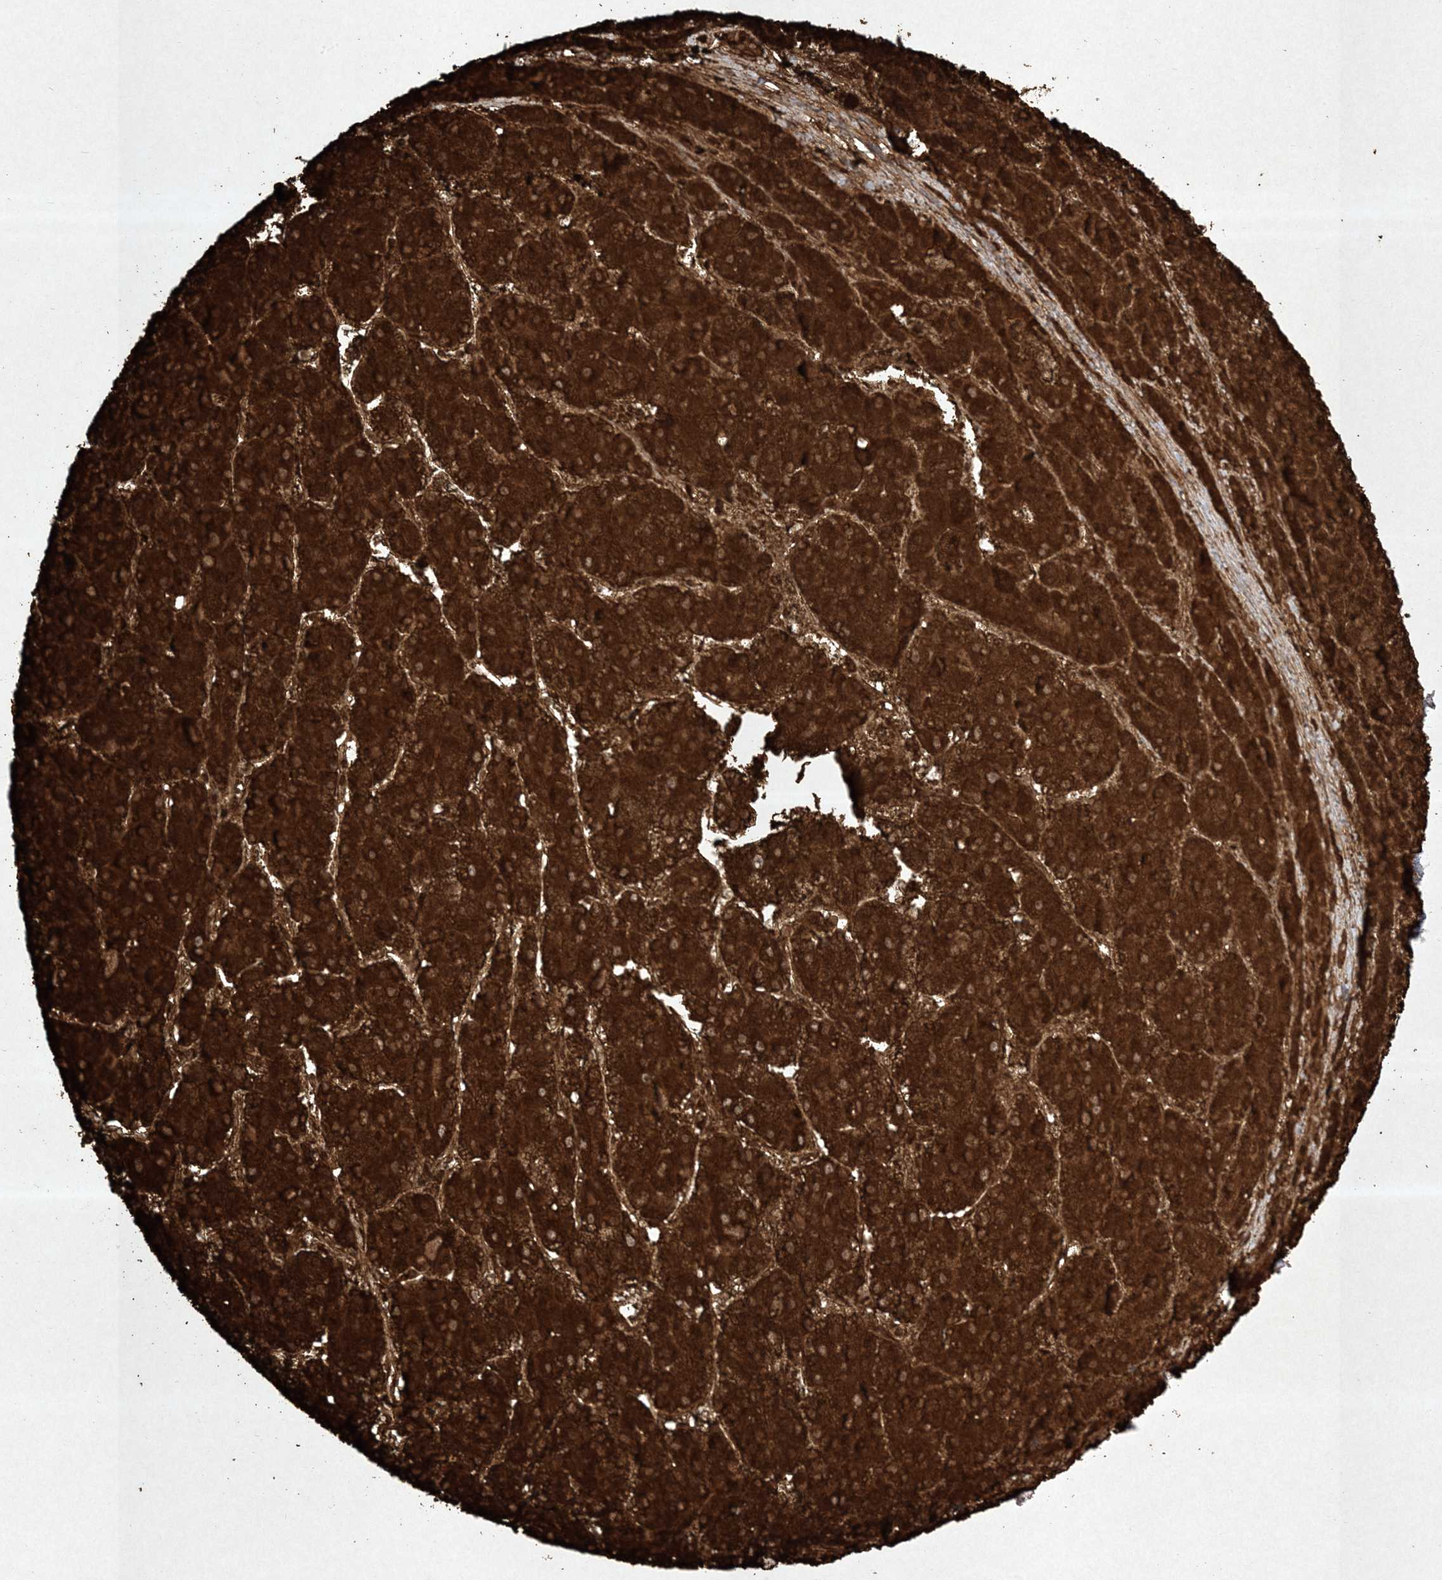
{"staining": {"intensity": "strong", "quantity": ">75%", "location": "cytoplasmic/membranous"}, "tissue": "liver cancer", "cell_type": "Tumor cells", "image_type": "cancer", "snomed": [{"axis": "morphology", "description": "Carcinoma, Hepatocellular, NOS"}, {"axis": "topography", "description": "Liver"}], "caption": "Human liver cancer stained for a protein (brown) demonstrates strong cytoplasmic/membranous positive expression in approximately >75% of tumor cells.", "gene": "PTK6", "patient": {"sex": "female", "age": 73}}